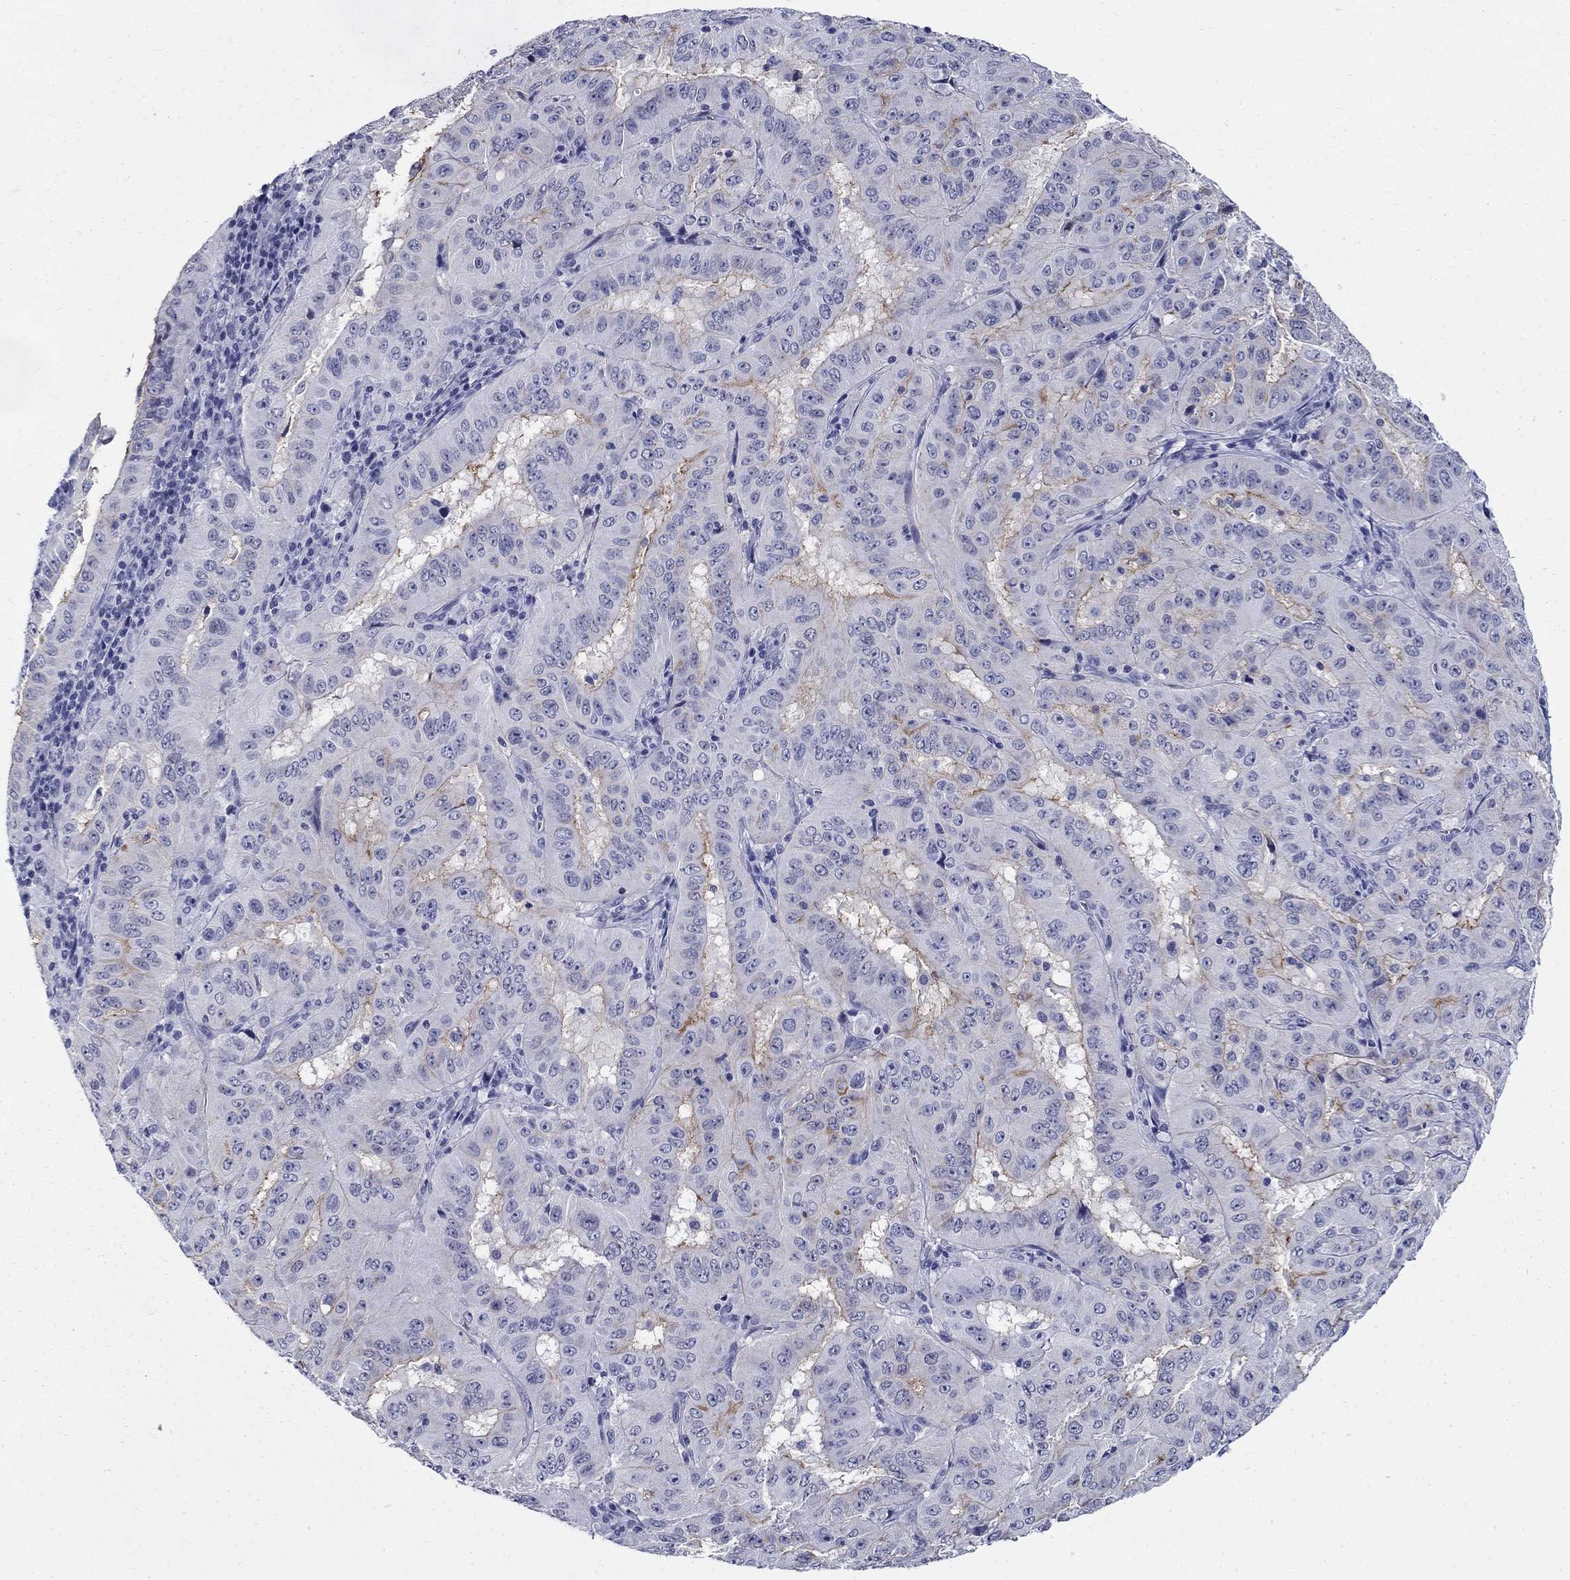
{"staining": {"intensity": "moderate", "quantity": "<25%", "location": "cytoplasmic/membranous"}, "tissue": "pancreatic cancer", "cell_type": "Tumor cells", "image_type": "cancer", "snomed": [{"axis": "morphology", "description": "Adenocarcinoma, NOS"}, {"axis": "topography", "description": "Pancreas"}], "caption": "Protein expression analysis of adenocarcinoma (pancreatic) exhibits moderate cytoplasmic/membranous positivity in about <25% of tumor cells. Nuclei are stained in blue.", "gene": "C4orf19", "patient": {"sex": "male", "age": 63}}